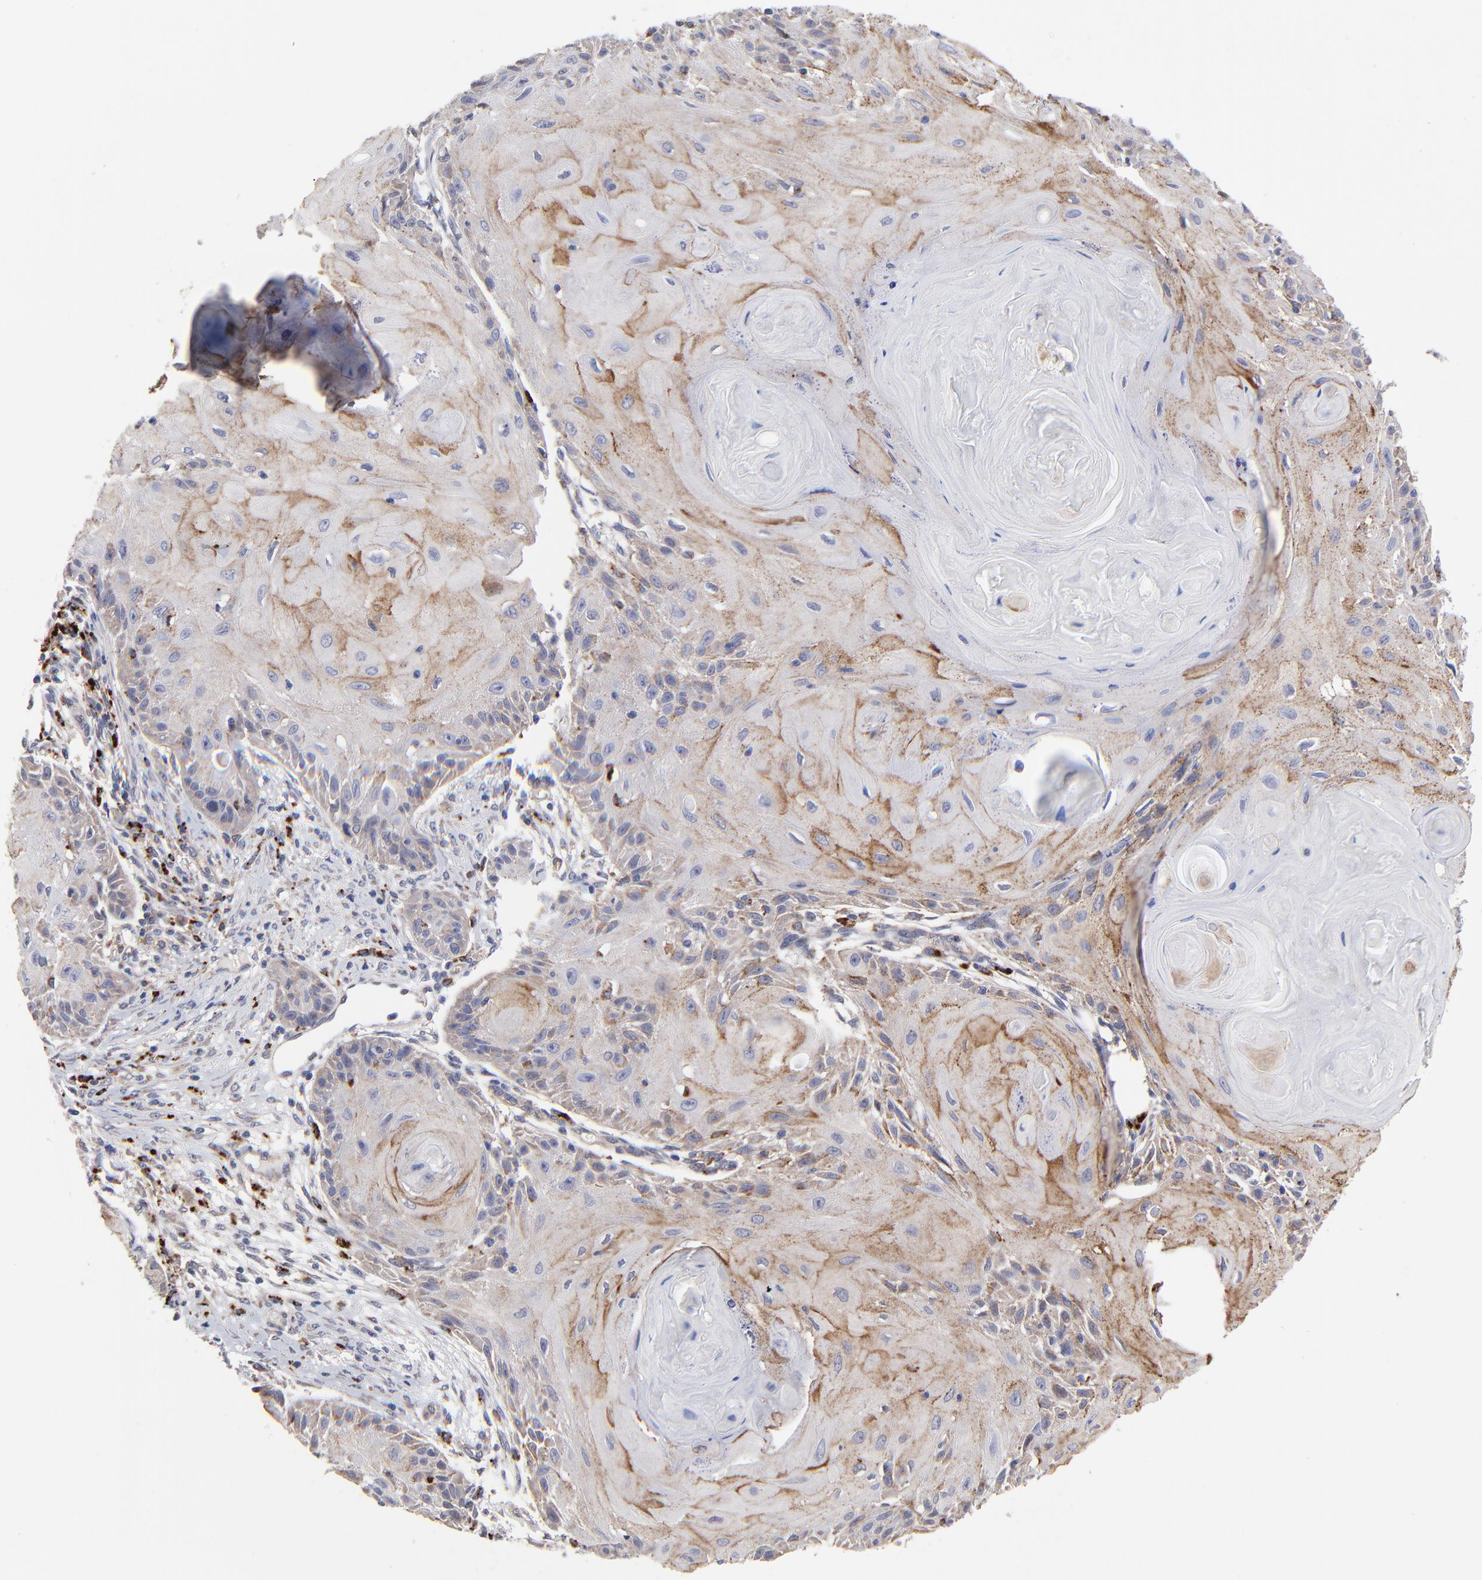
{"staining": {"intensity": "weak", "quantity": "25%-75%", "location": "cytoplasmic/membranous"}, "tissue": "skin cancer", "cell_type": "Tumor cells", "image_type": "cancer", "snomed": [{"axis": "morphology", "description": "Squamous cell carcinoma, NOS"}, {"axis": "topography", "description": "Skin"}], "caption": "The immunohistochemical stain labels weak cytoplasmic/membranous positivity in tumor cells of skin cancer (squamous cell carcinoma) tissue. The staining was performed using DAB to visualize the protein expression in brown, while the nuclei were stained in blue with hematoxylin (Magnification: 20x).", "gene": "PDE4B", "patient": {"sex": "female", "age": 88}}